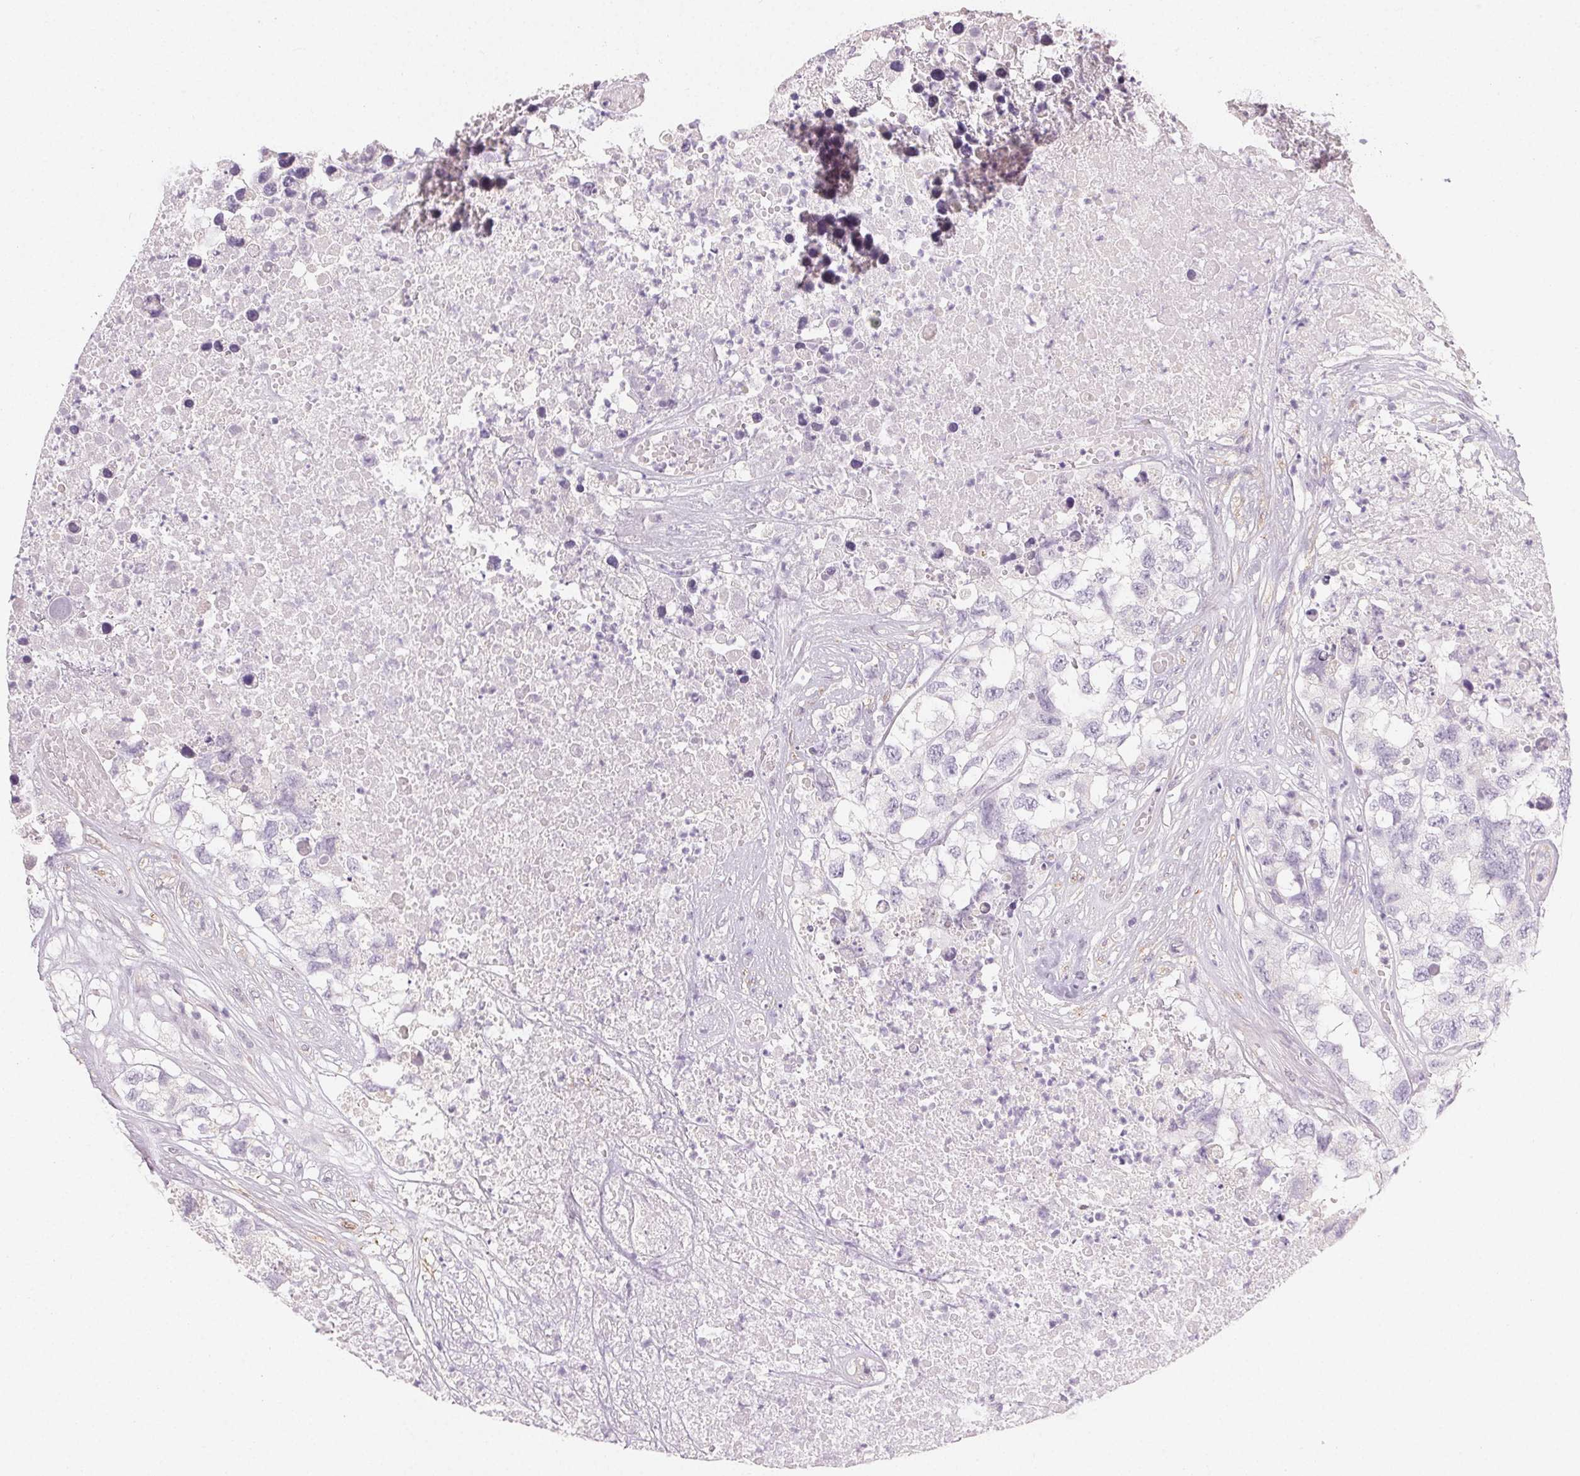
{"staining": {"intensity": "negative", "quantity": "none", "location": "none"}, "tissue": "testis cancer", "cell_type": "Tumor cells", "image_type": "cancer", "snomed": [{"axis": "morphology", "description": "Carcinoma, Embryonal, NOS"}, {"axis": "topography", "description": "Testis"}], "caption": "Protein analysis of testis embryonal carcinoma demonstrates no significant staining in tumor cells.", "gene": "MIOX", "patient": {"sex": "male", "age": 83}}